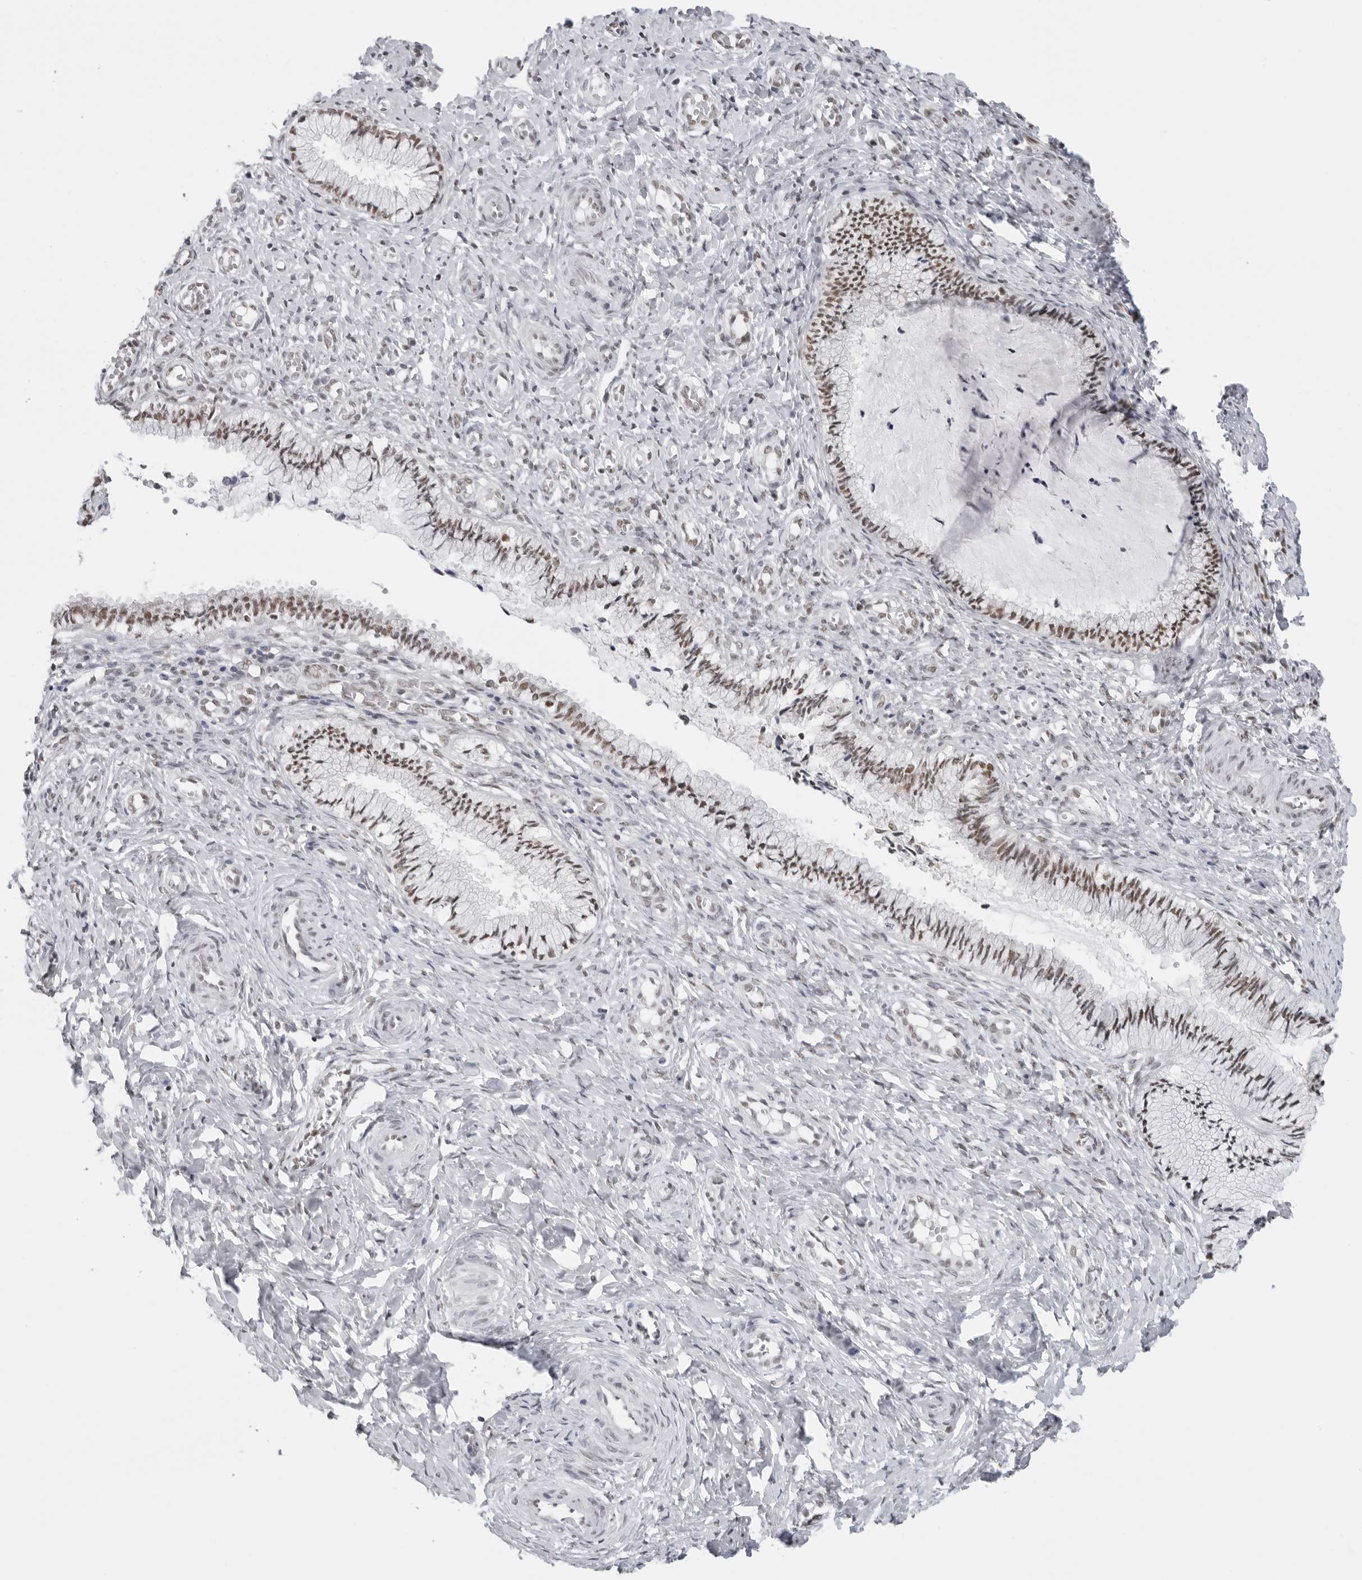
{"staining": {"intensity": "moderate", "quantity": ">75%", "location": "nuclear"}, "tissue": "cervix", "cell_type": "Glandular cells", "image_type": "normal", "snomed": [{"axis": "morphology", "description": "Normal tissue, NOS"}, {"axis": "topography", "description": "Cervix"}], "caption": "An immunohistochemistry photomicrograph of unremarkable tissue is shown. Protein staining in brown shows moderate nuclear positivity in cervix within glandular cells.", "gene": "RPA2", "patient": {"sex": "female", "age": 27}}